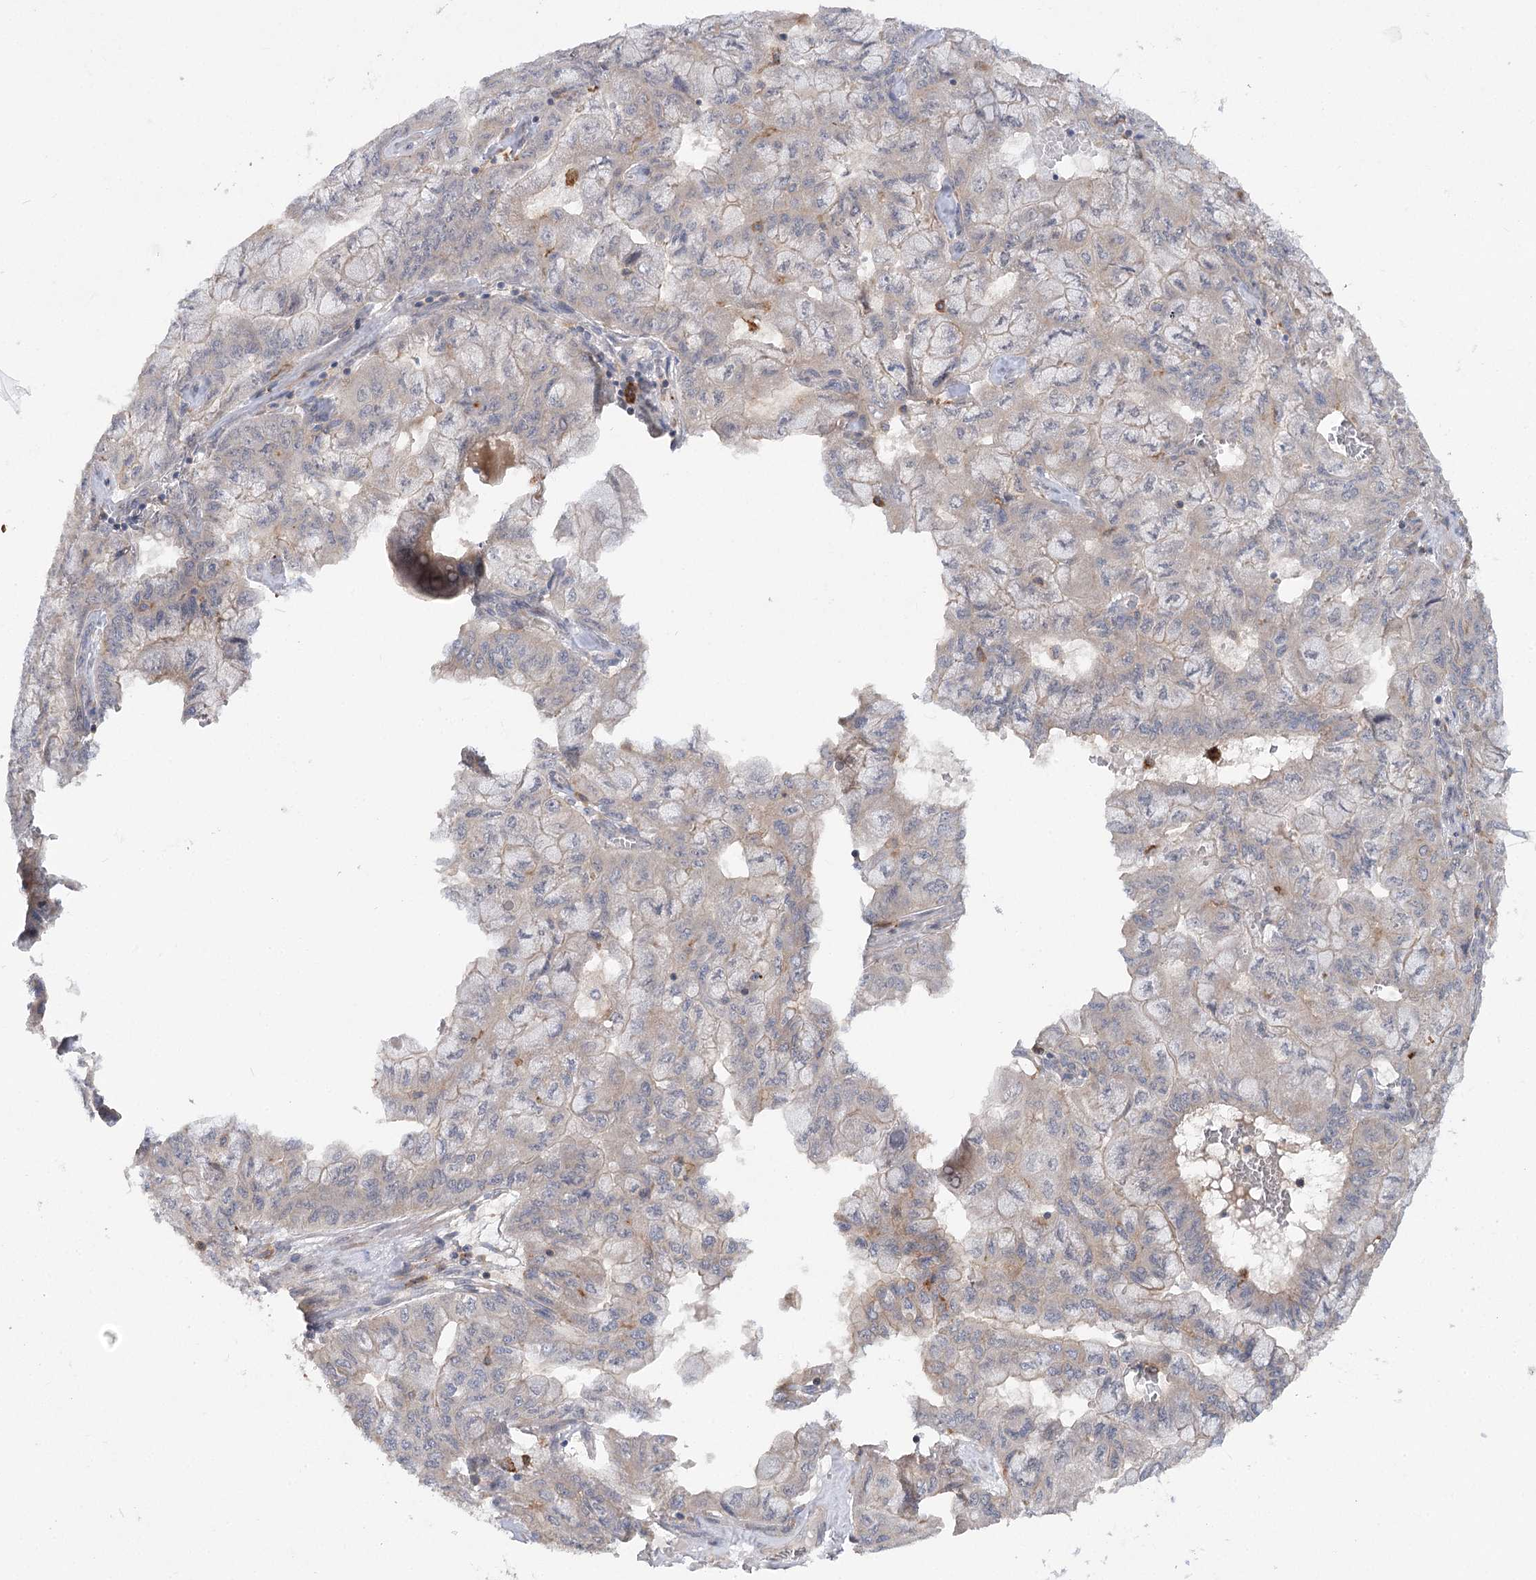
{"staining": {"intensity": "negative", "quantity": "none", "location": "none"}, "tissue": "pancreatic cancer", "cell_type": "Tumor cells", "image_type": "cancer", "snomed": [{"axis": "morphology", "description": "Adenocarcinoma, NOS"}, {"axis": "topography", "description": "Pancreas"}], "caption": "This is an immunohistochemistry (IHC) photomicrograph of human pancreatic adenocarcinoma. There is no positivity in tumor cells.", "gene": "SCN11A", "patient": {"sex": "male", "age": 51}}